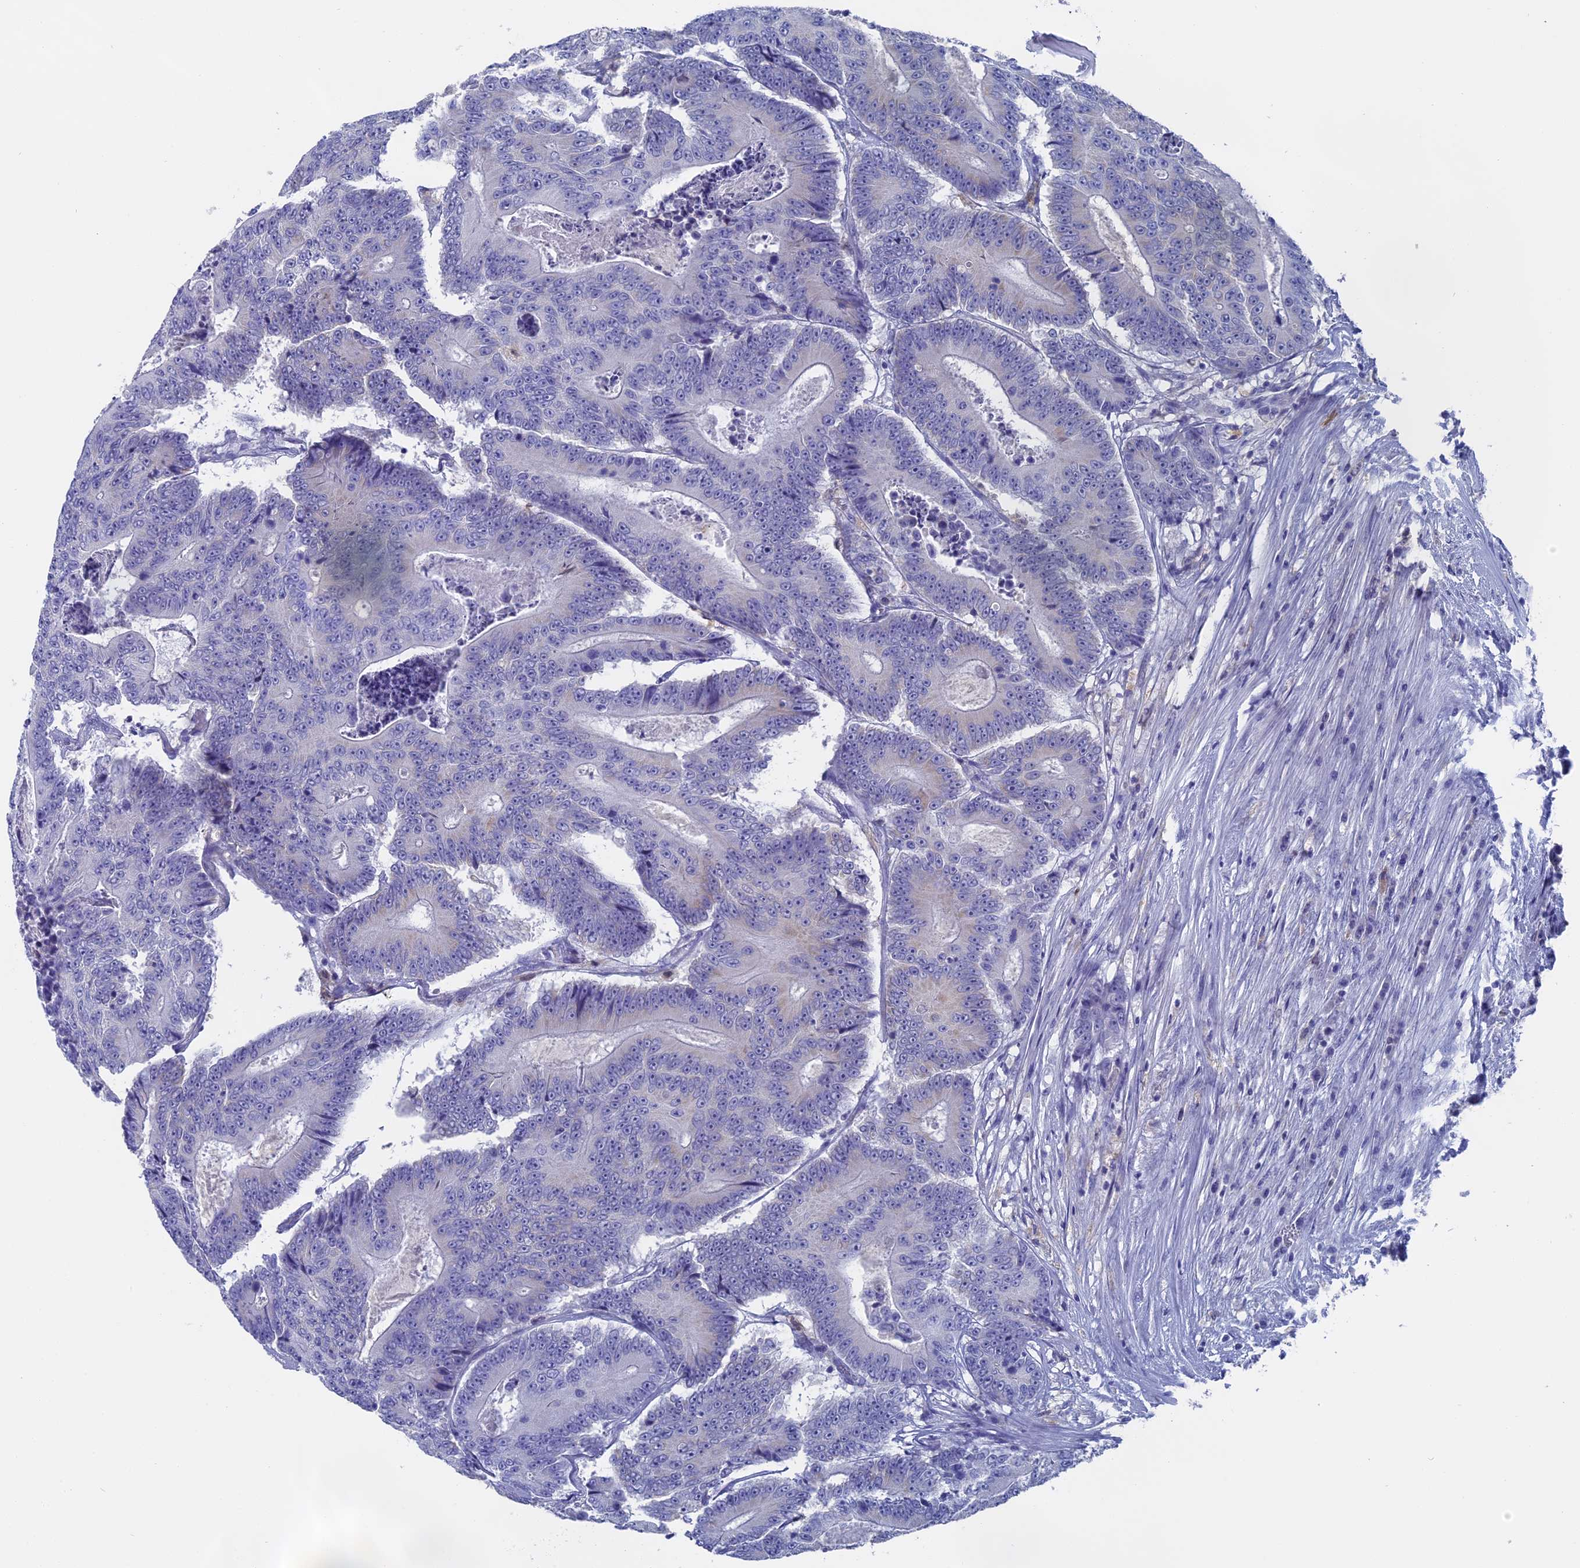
{"staining": {"intensity": "negative", "quantity": "none", "location": "none"}, "tissue": "colorectal cancer", "cell_type": "Tumor cells", "image_type": "cancer", "snomed": [{"axis": "morphology", "description": "Adenocarcinoma, NOS"}, {"axis": "topography", "description": "Colon"}], "caption": "This image is of adenocarcinoma (colorectal) stained with immunohistochemistry to label a protein in brown with the nuclei are counter-stained blue. There is no positivity in tumor cells.", "gene": "NCF4", "patient": {"sex": "male", "age": 83}}